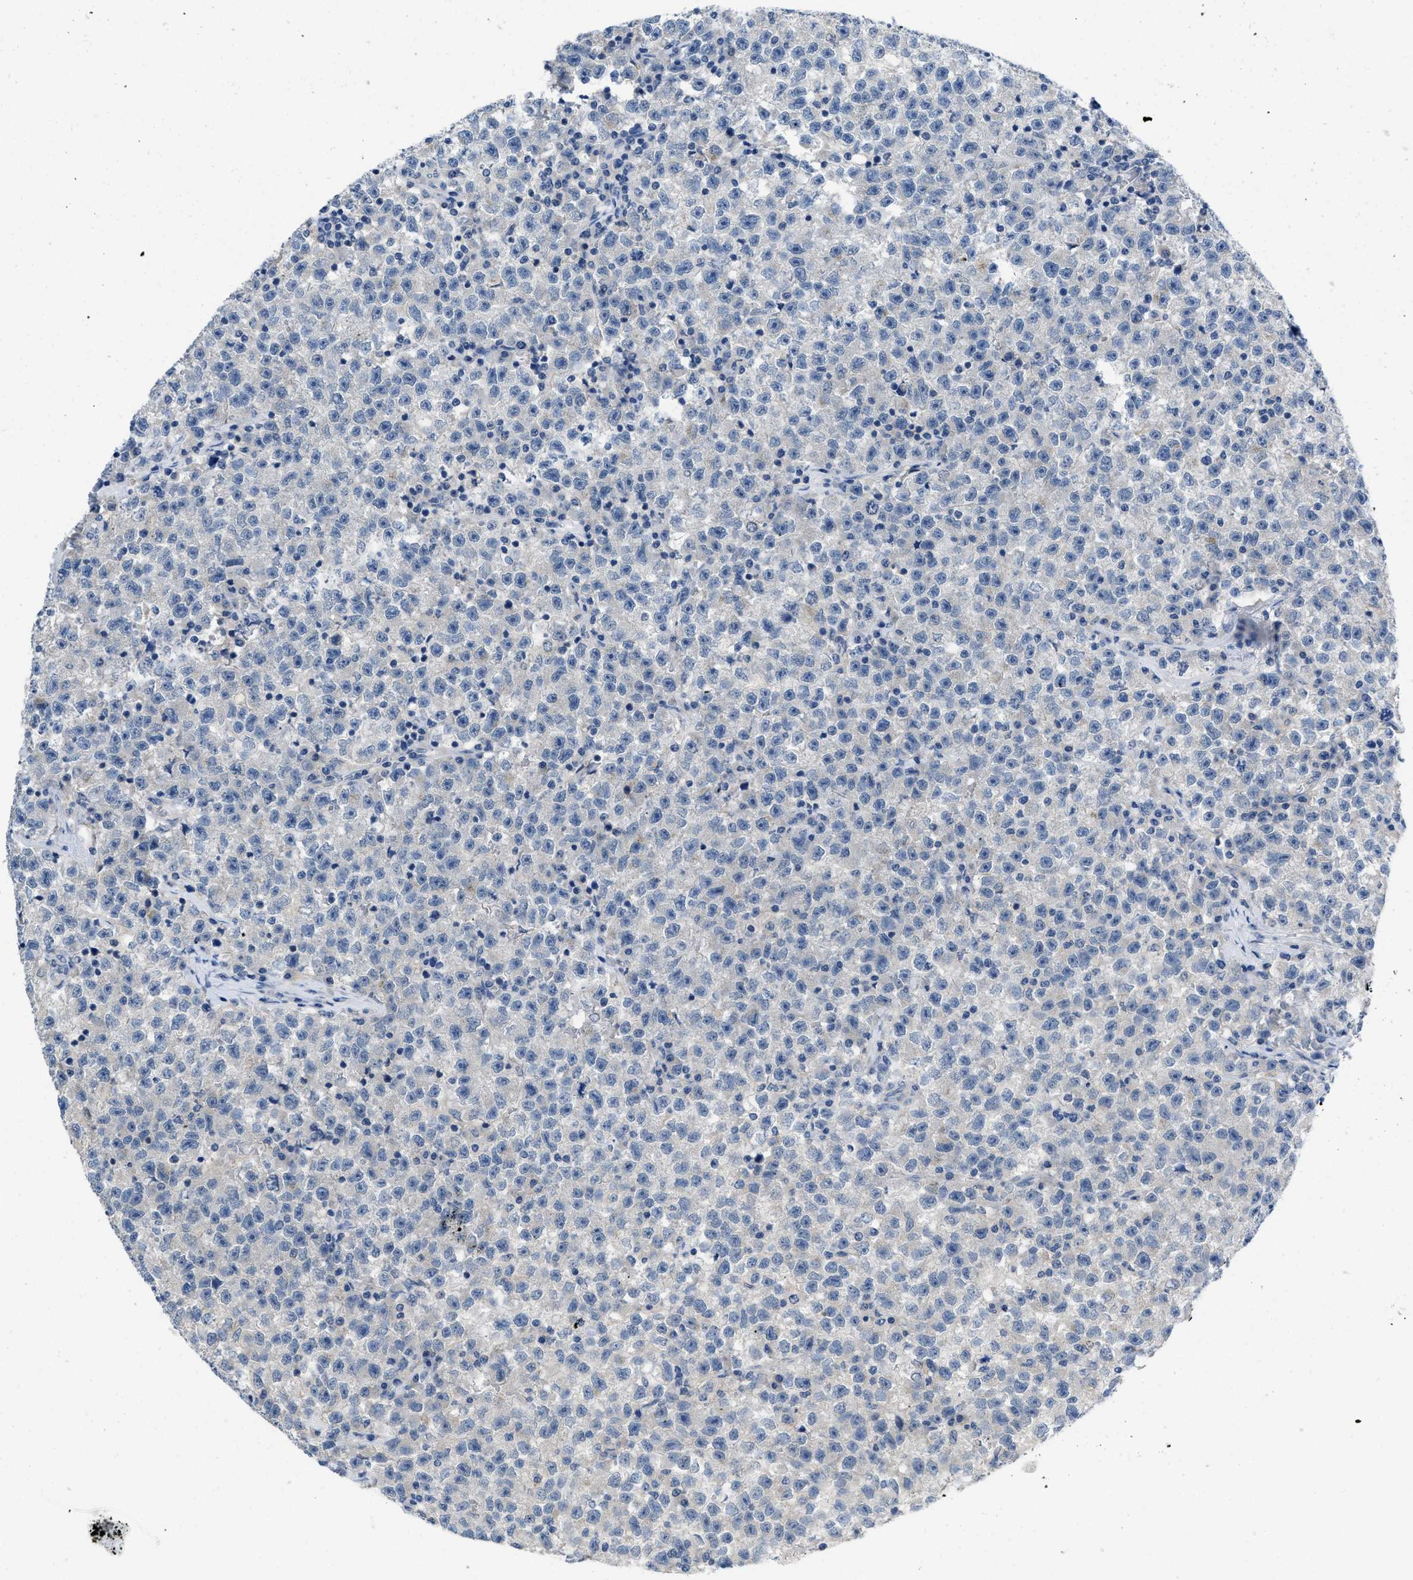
{"staining": {"intensity": "negative", "quantity": "none", "location": "none"}, "tissue": "testis cancer", "cell_type": "Tumor cells", "image_type": "cancer", "snomed": [{"axis": "morphology", "description": "Seminoma, NOS"}, {"axis": "topography", "description": "Testis"}], "caption": "Testis cancer stained for a protein using immunohistochemistry displays no positivity tumor cells.", "gene": "PYY", "patient": {"sex": "male", "age": 22}}